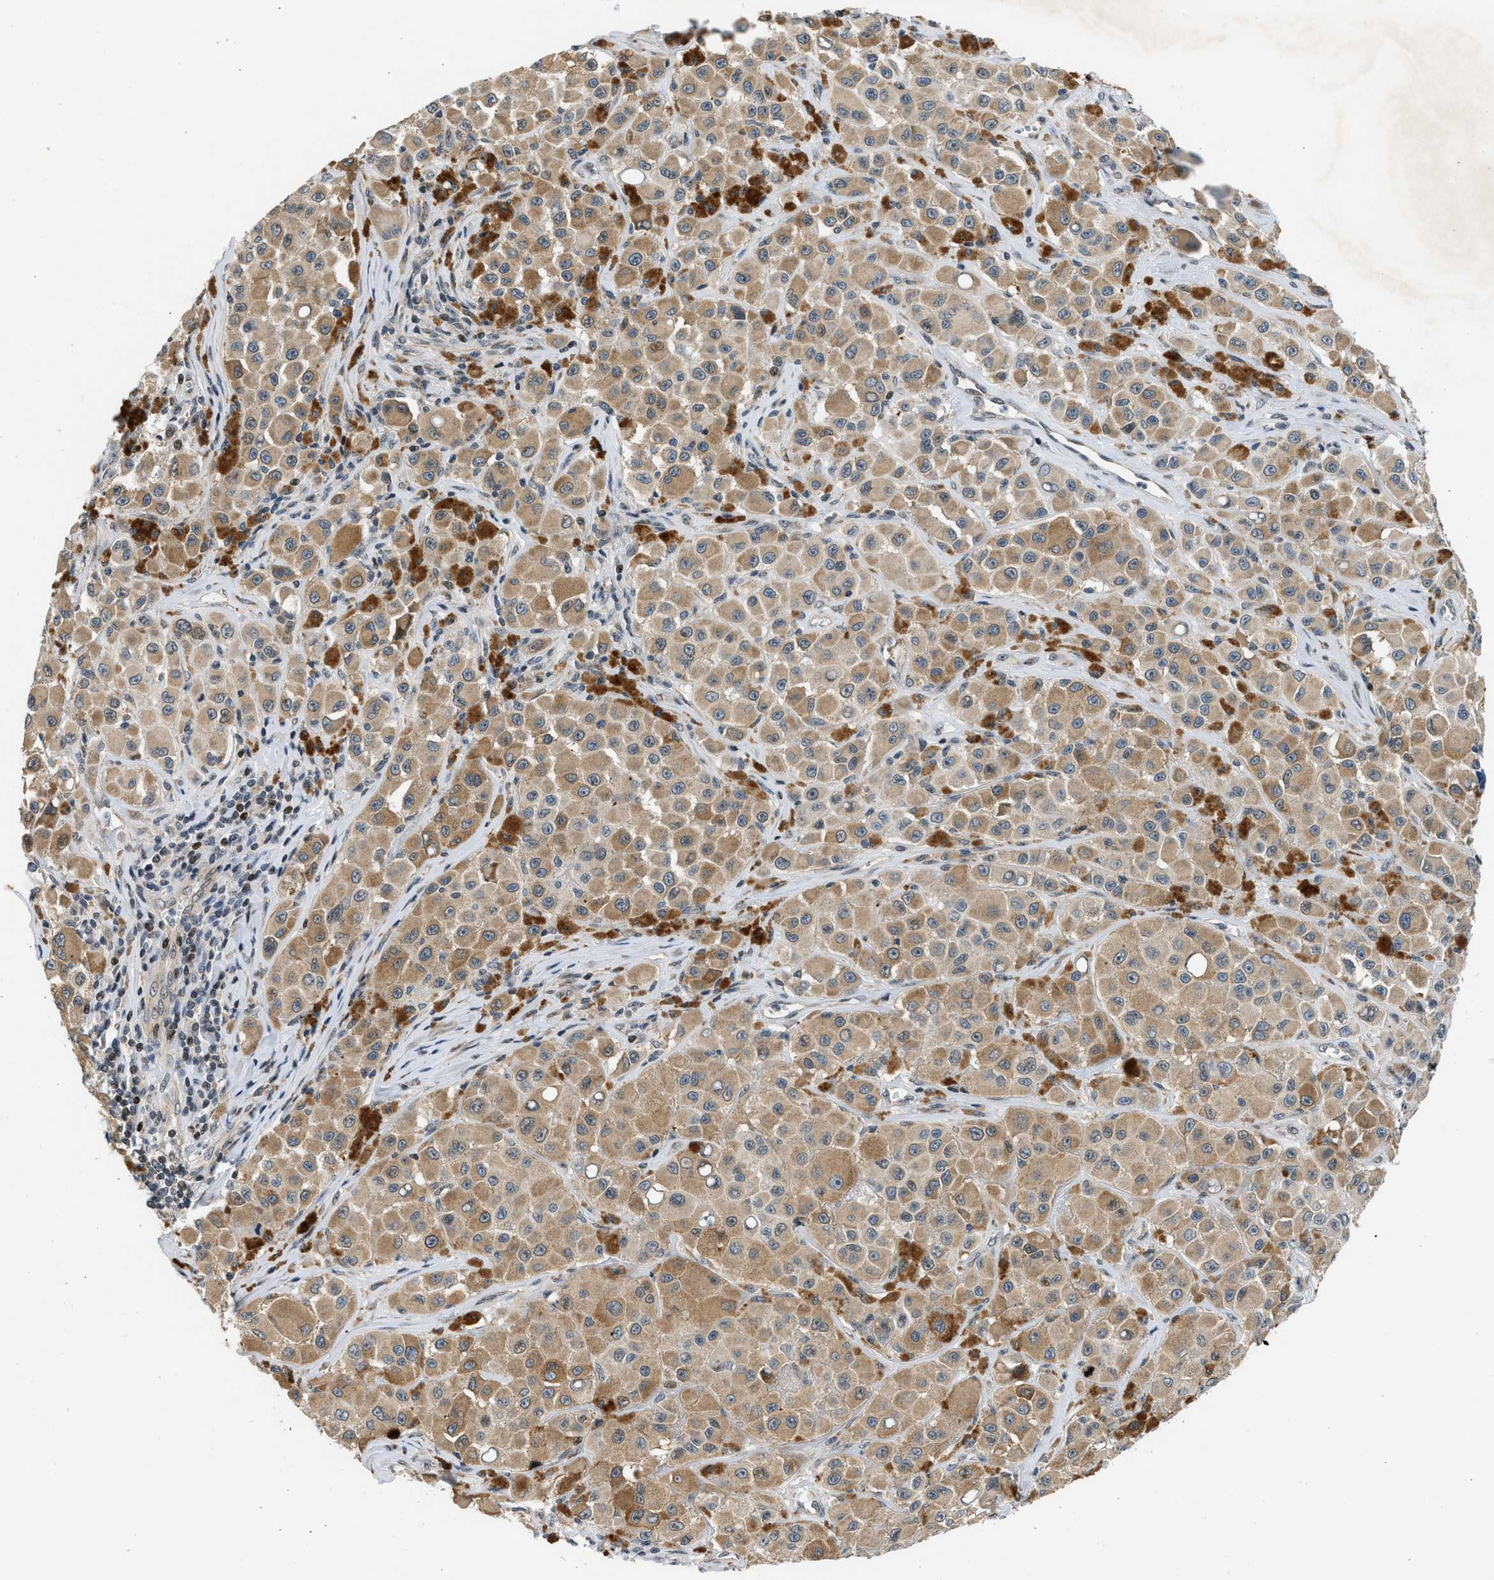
{"staining": {"intensity": "weak", "quantity": ">75%", "location": "cytoplasmic/membranous"}, "tissue": "melanoma", "cell_type": "Tumor cells", "image_type": "cancer", "snomed": [{"axis": "morphology", "description": "Malignant melanoma, NOS"}, {"axis": "topography", "description": "Skin"}], "caption": "Protein expression analysis of malignant melanoma demonstrates weak cytoplasmic/membranous positivity in about >75% of tumor cells.", "gene": "OLIG3", "patient": {"sex": "male", "age": 84}}